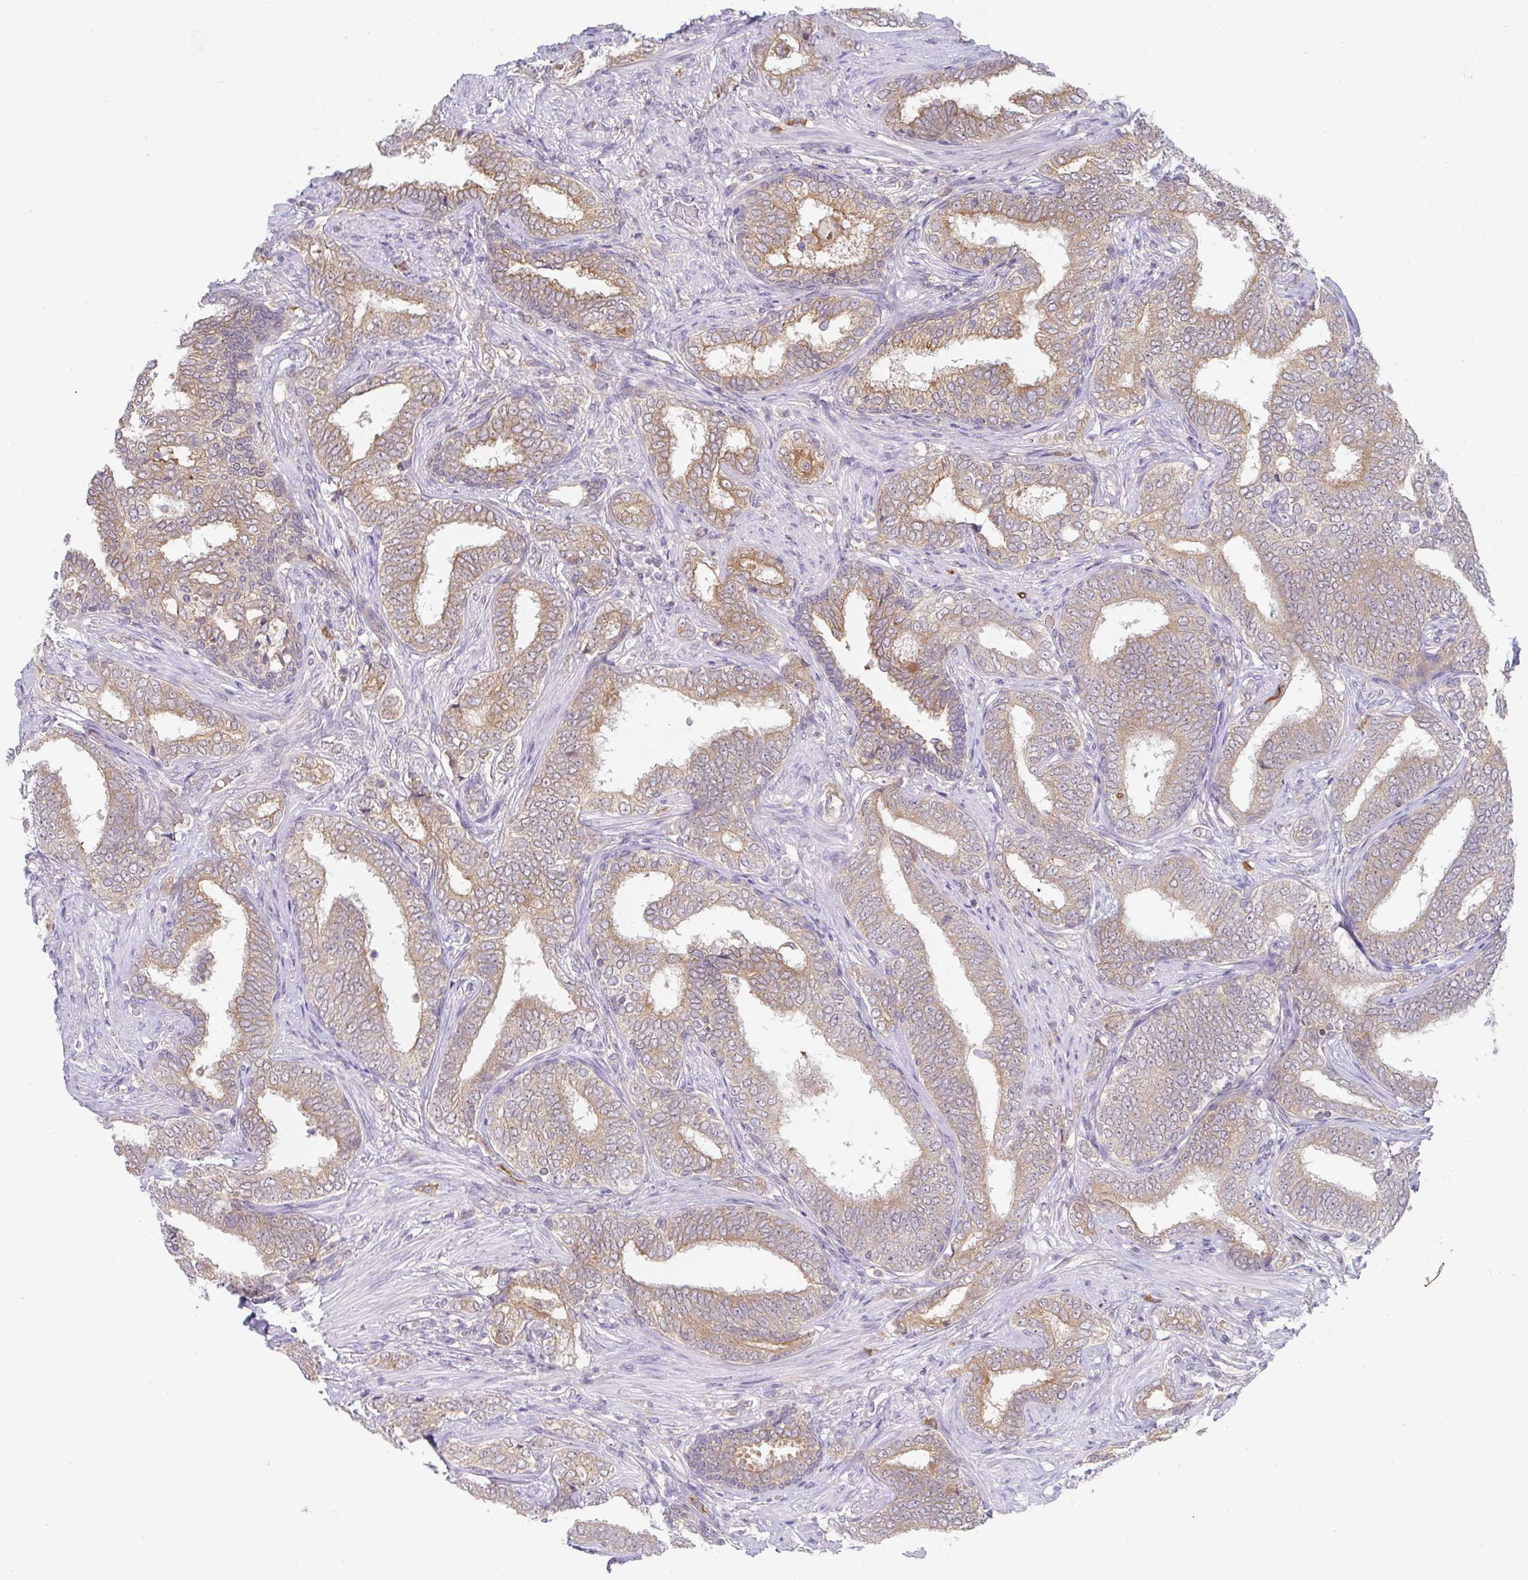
{"staining": {"intensity": "moderate", "quantity": ">75%", "location": "cytoplasmic/membranous"}, "tissue": "prostate cancer", "cell_type": "Tumor cells", "image_type": "cancer", "snomed": [{"axis": "morphology", "description": "Adenocarcinoma, High grade"}, {"axis": "topography", "description": "Prostate"}], "caption": "Protein staining exhibits moderate cytoplasmic/membranous expression in approximately >75% of tumor cells in prostate cancer (adenocarcinoma (high-grade)).", "gene": "DERL2", "patient": {"sex": "male", "age": 72}}